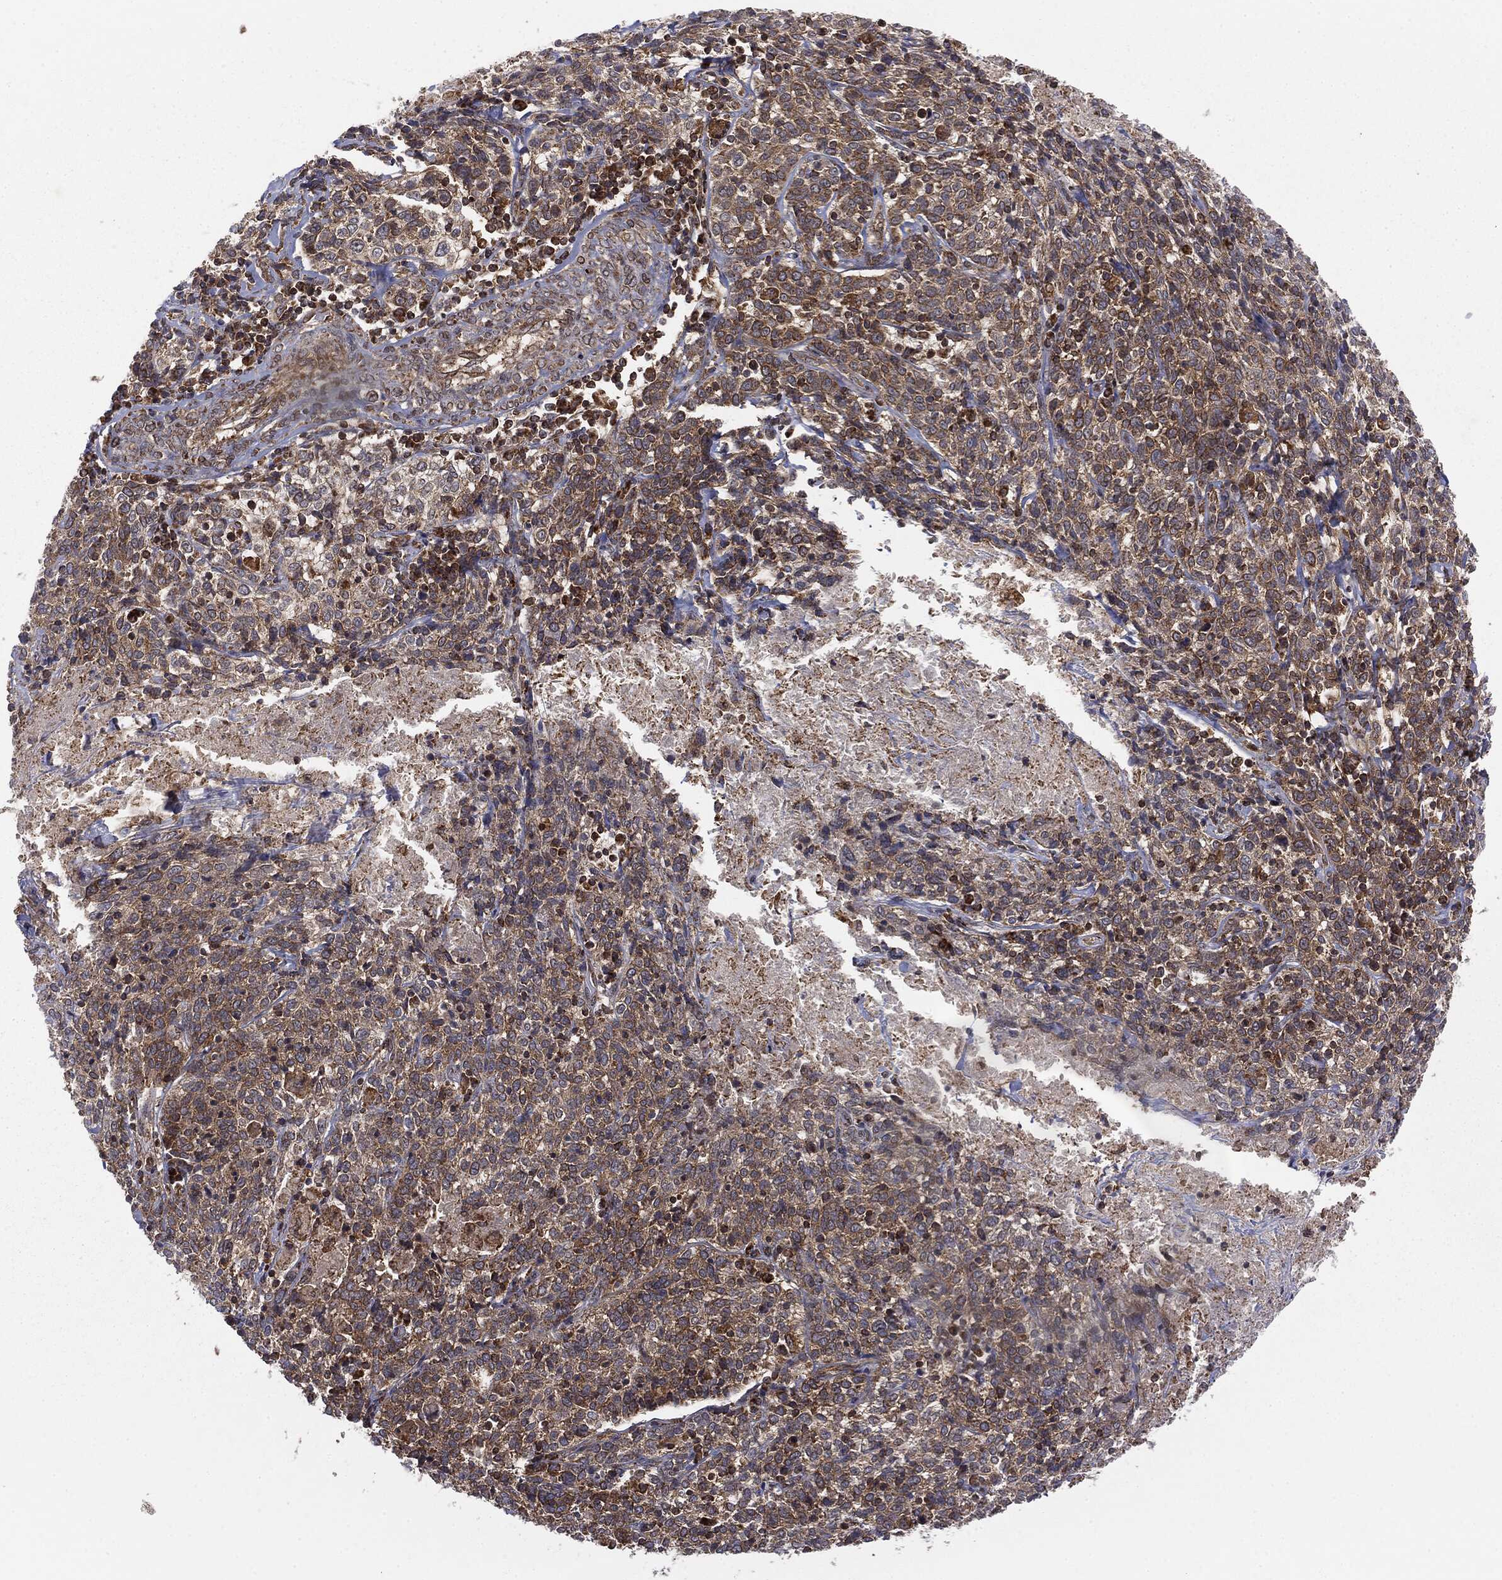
{"staining": {"intensity": "moderate", "quantity": ">75%", "location": "cytoplasmic/membranous"}, "tissue": "cervical cancer", "cell_type": "Tumor cells", "image_type": "cancer", "snomed": [{"axis": "morphology", "description": "Squamous cell carcinoma, NOS"}, {"axis": "topography", "description": "Cervix"}], "caption": "Protein staining of squamous cell carcinoma (cervical) tissue exhibits moderate cytoplasmic/membranous positivity in about >75% of tumor cells.", "gene": "MTOR", "patient": {"sex": "female", "age": 46}}